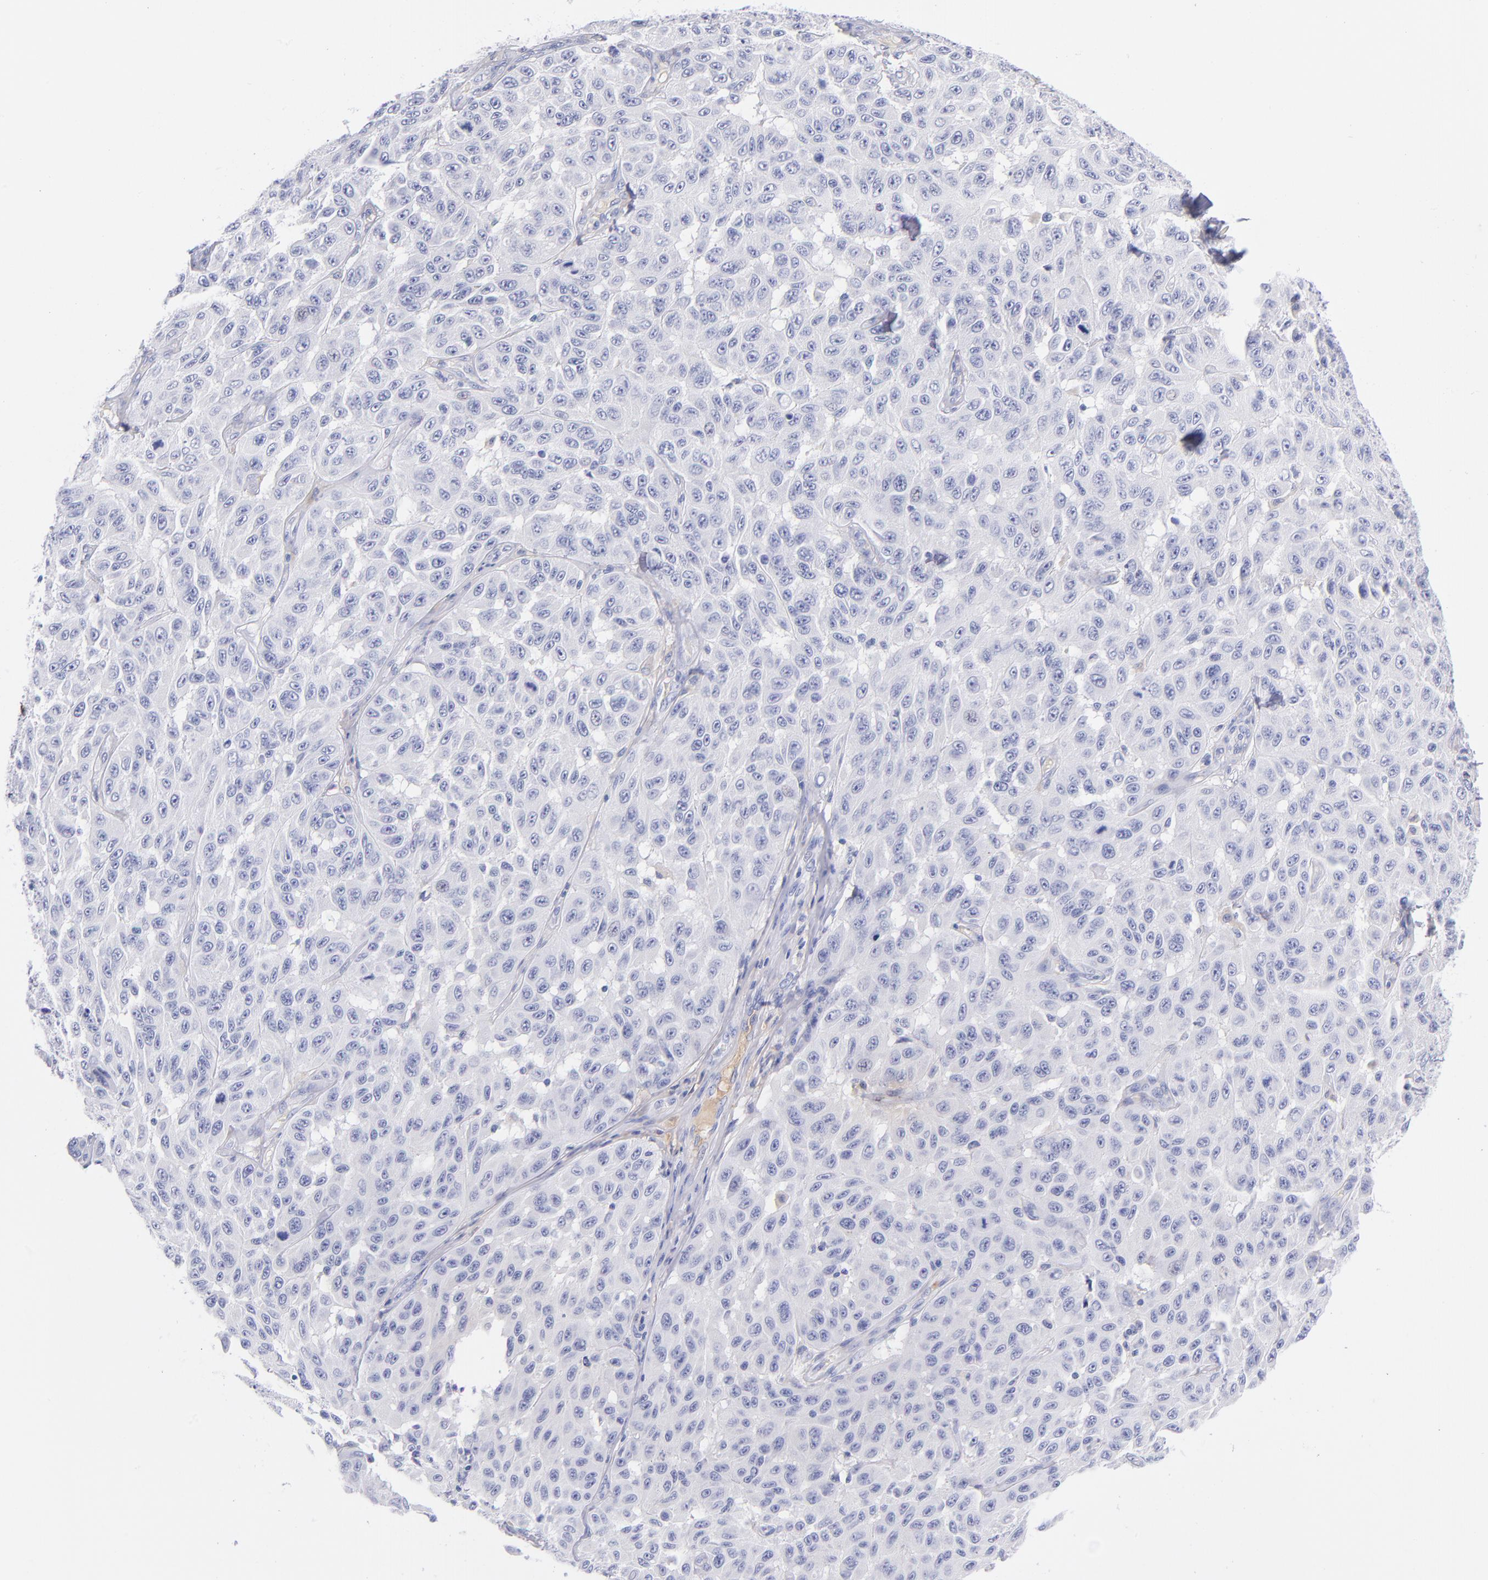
{"staining": {"intensity": "negative", "quantity": "none", "location": "none"}, "tissue": "melanoma", "cell_type": "Tumor cells", "image_type": "cancer", "snomed": [{"axis": "morphology", "description": "Malignant melanoma, NOS"}, {"axis": "topography", "description": "Skin"}], "caption": "Melanoma was stained to show a protein in brown. There is no significant staining in tumor cells.", "gene": "HP", "patient": {"sex": "male", "age": 30}}